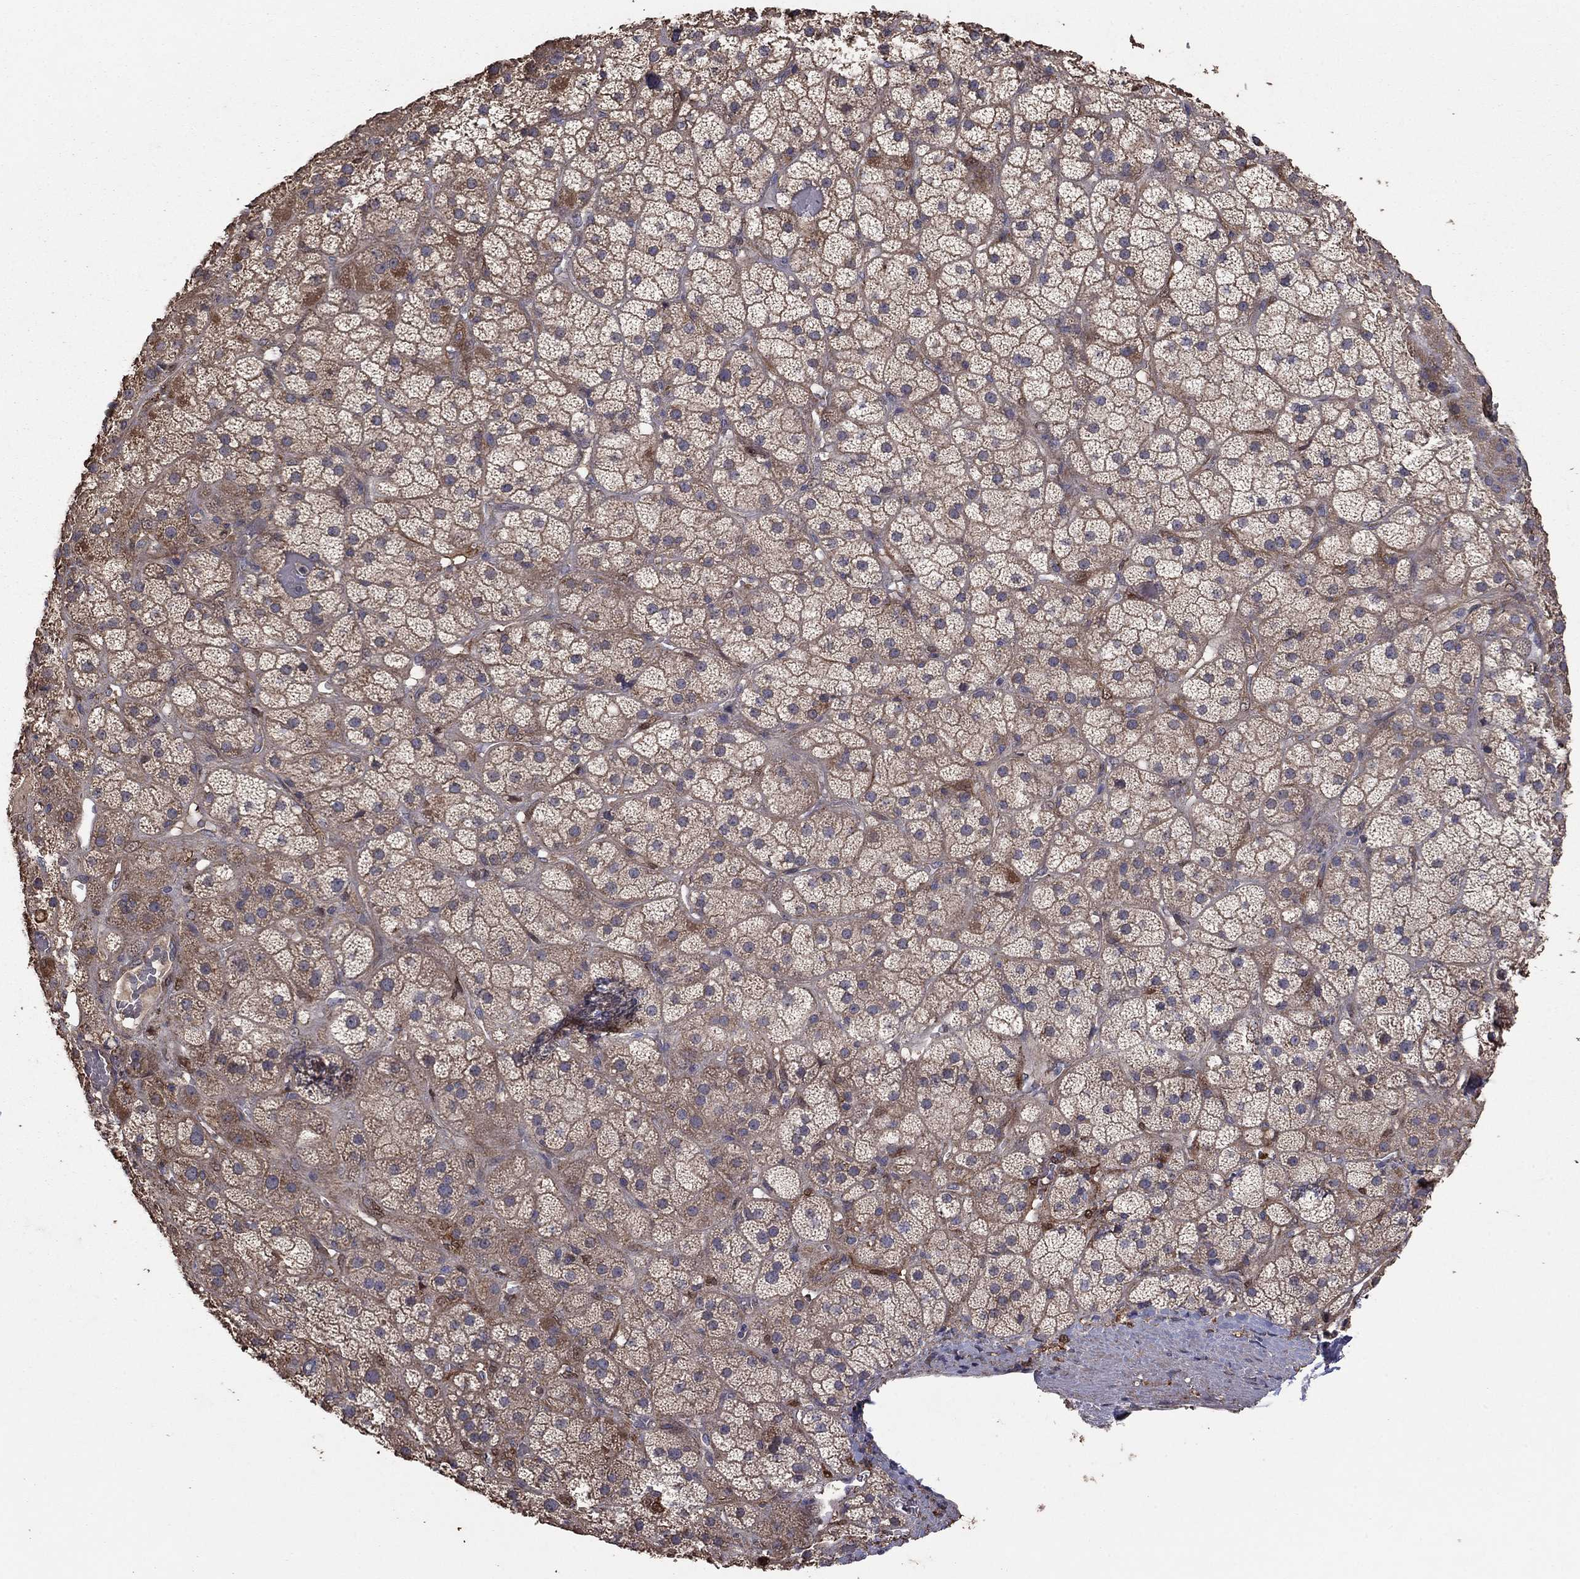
{"staining": {"intensity": "moderate", "quantity": "25%-75%", "location": "cytoplasmic/membranous"}, "tissue": "adrenal gland", "cell_type": "Glandular cells", "image_type": "normal", "snomed": [{"axis": "morphology", "description": "Normal tissue, NOS"}, {"axis": "topography", "description": "Adrenal gland"}], "caption": "IHC (DAB (3,3'-diaminobenzidine)) staining of normal human adrenal gland shows moderate cytoplasmic/membranous protein positivity in about 25%-75% of glandular cells. Nuclei are stained in blue.", "gene": "FLT4", "patient": {"sex": "male", "age": 57}}